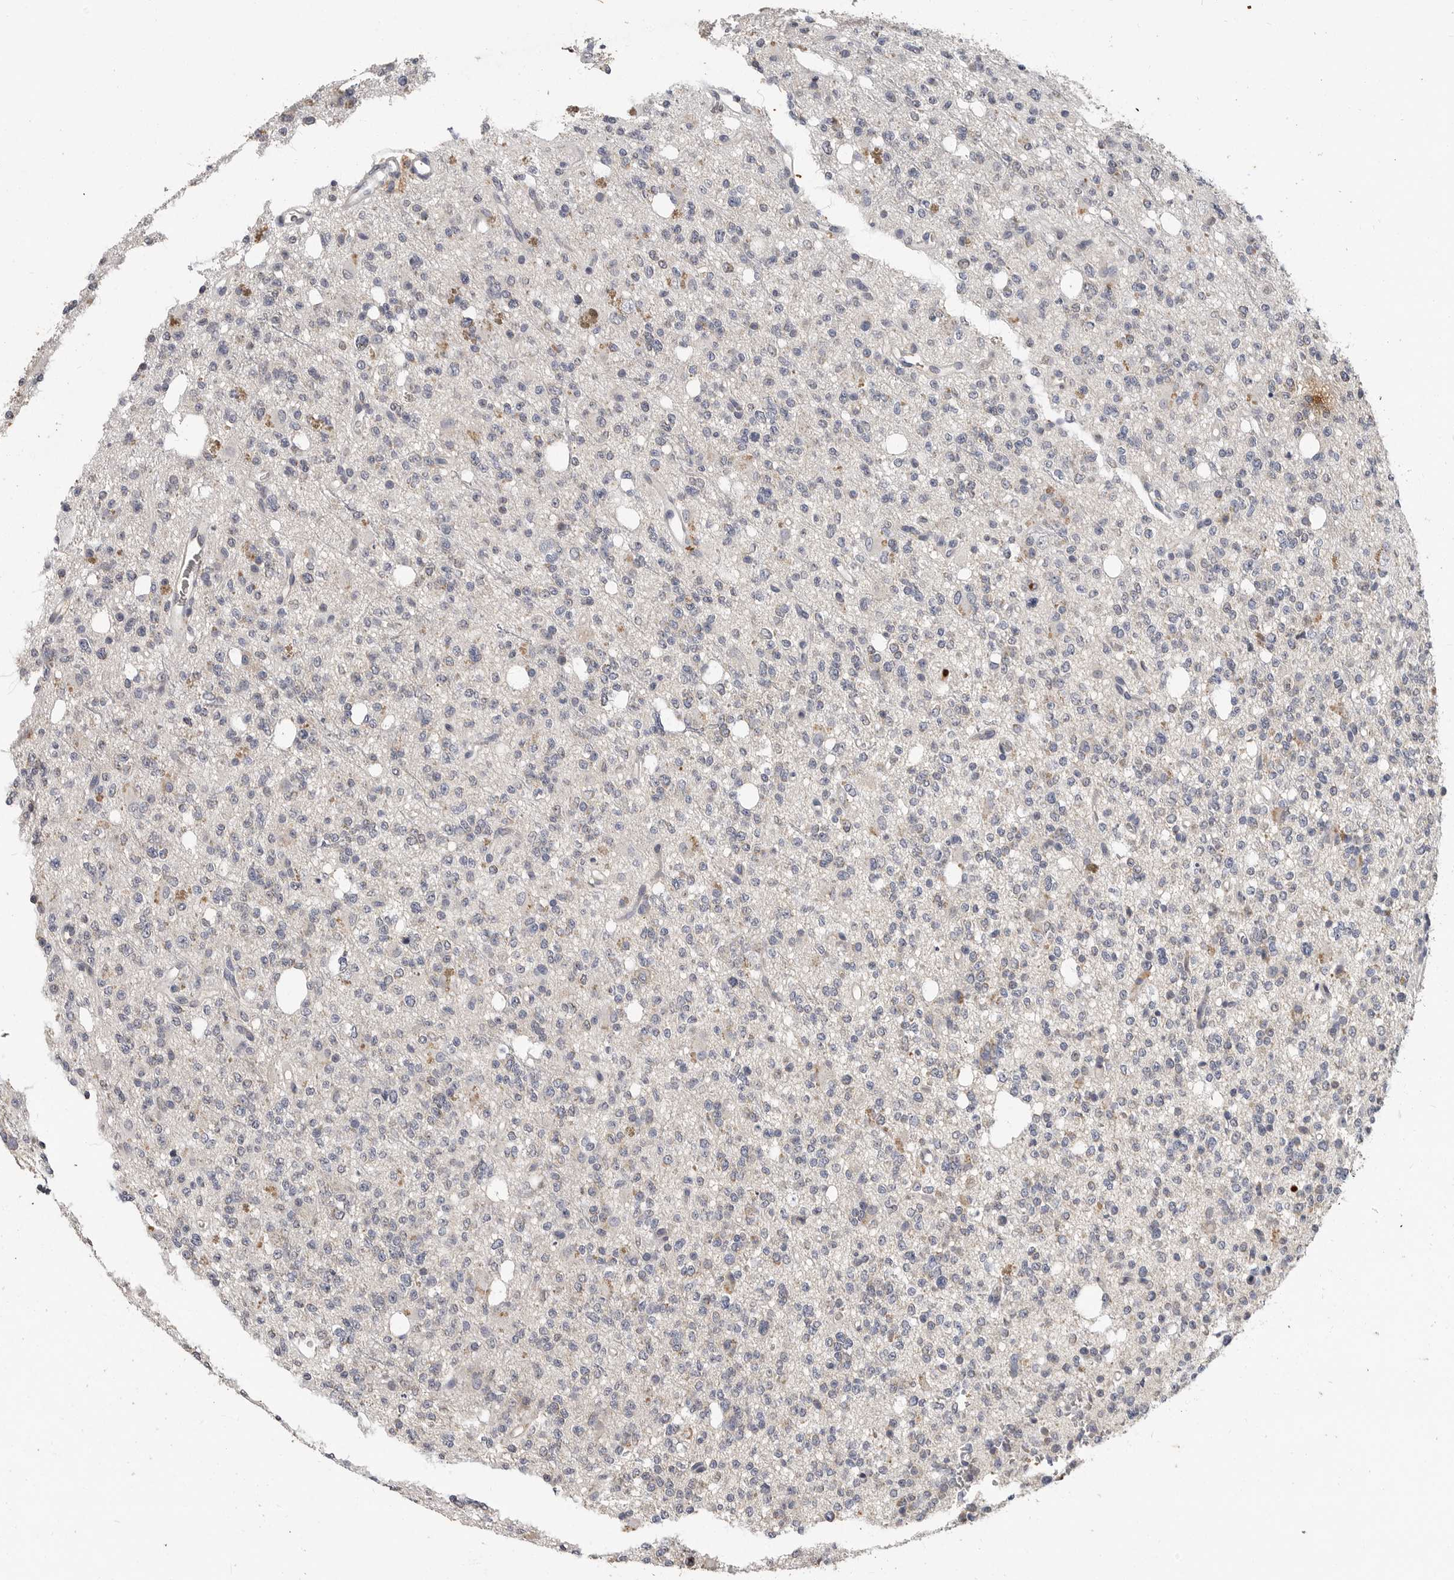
{"staining": {"intensity": "negative", "quantity": "none", "location": "none"}, "tissue": "glioma", "cell_type": "Tumor cells", "image_type": "cancer", "snomed": [{"axis": "morphology", "description": "Glioma, malignant, High grade"}, {"axis": "topography", "description": "Brain"}], "caption": "Glioma was stained to show a protein in brown. There is no significant staining in tumor cells.", "gene": "LTBR", "patient": {"sex": "female", "age": 62}}